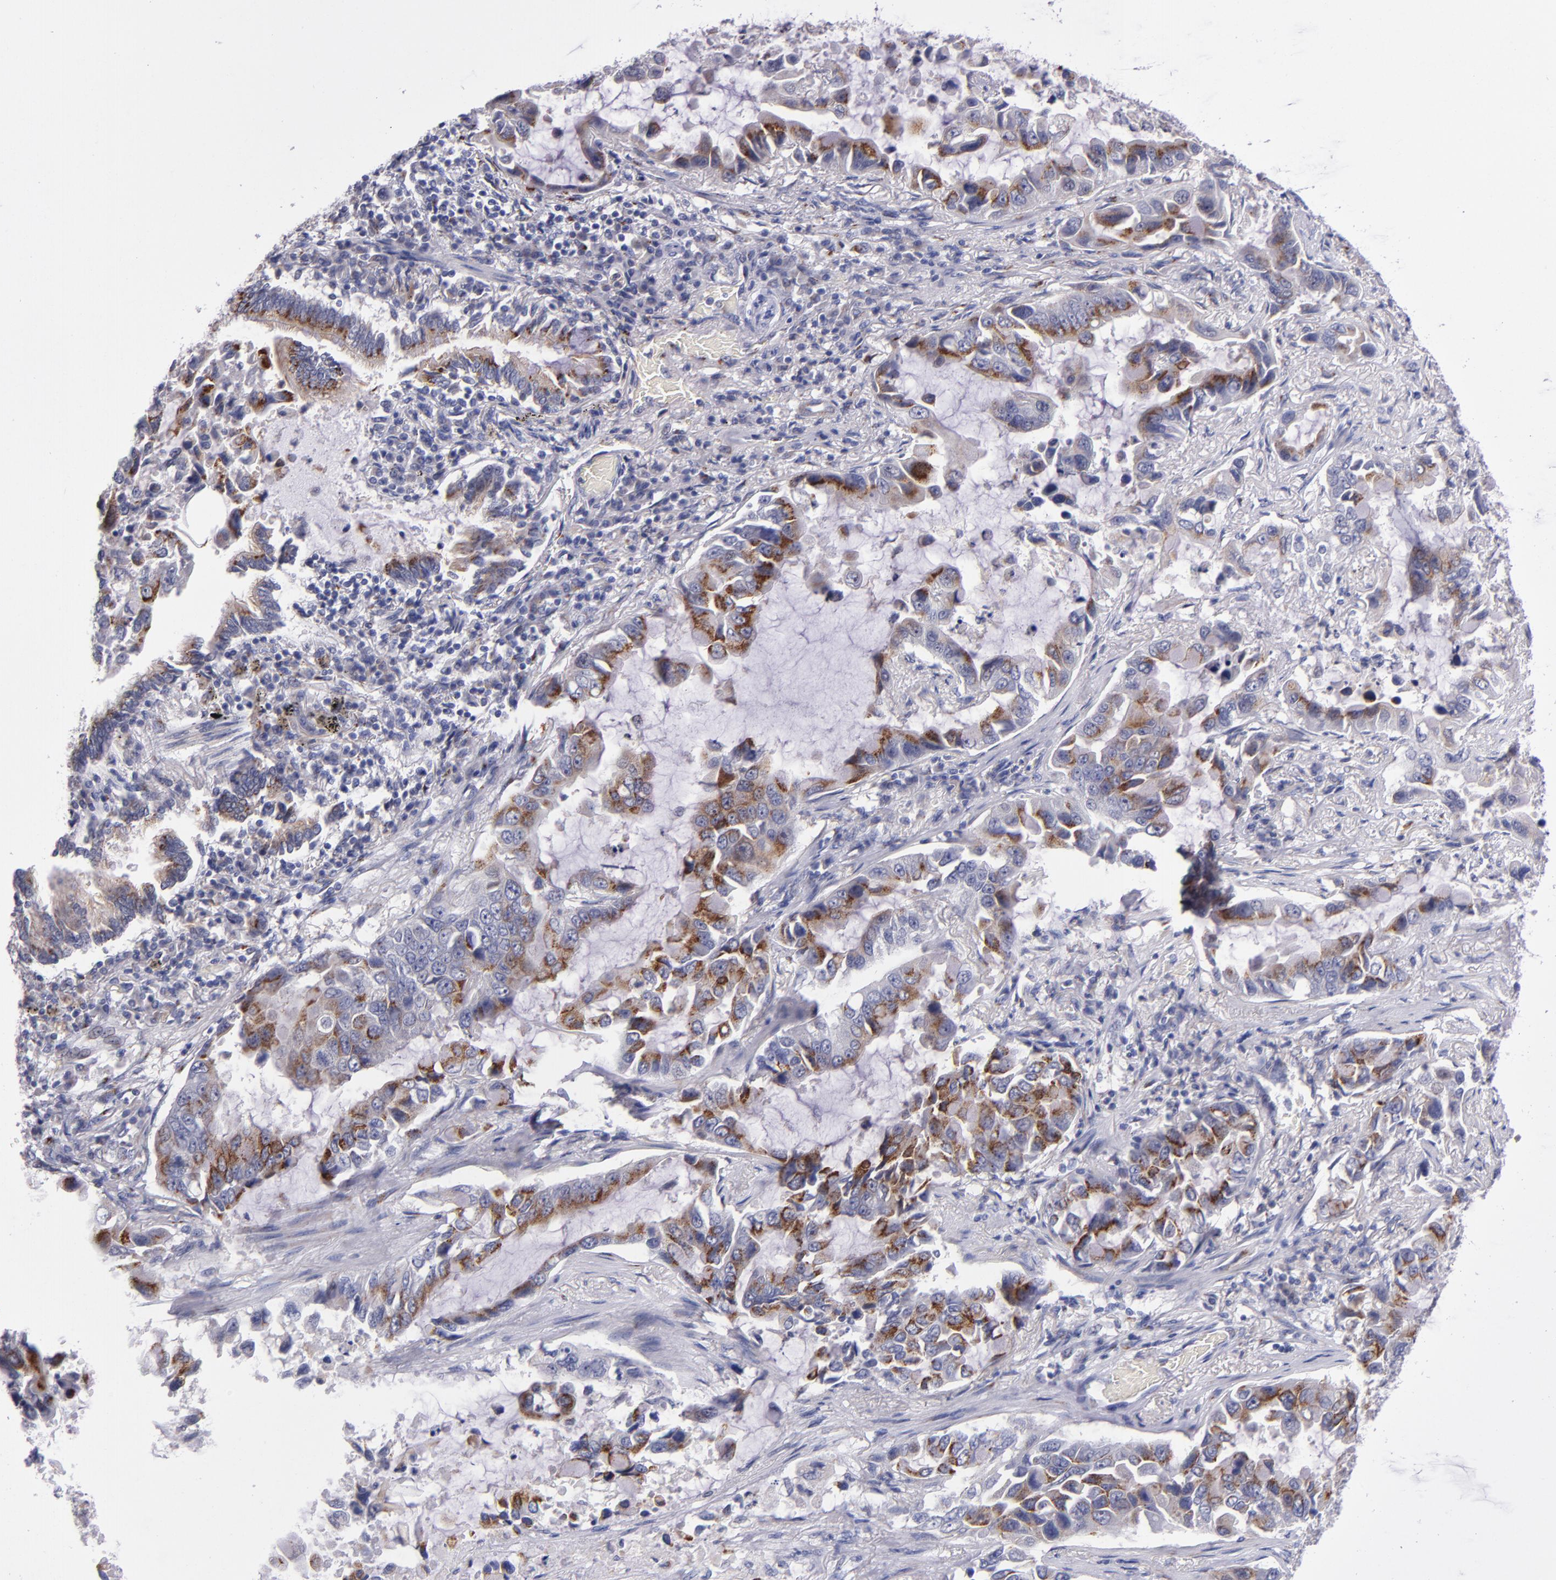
{"staining": {"intensity": "strong", "quantity": "25%-75%", "location": "cytoplasmic/membranous"}, "tissue": "lung cancer", "cell_type": "Tumor cells", "image_type": "cancer", "snomed": [{"axis": "morphology", "description": "Adenocarcinoma, NOS"}, {"axis": "topography", "description": "Lung"}], "caption": "Human lung cancer stained with a protein marker reveals strong staining in tumor cells.", "gene": "RAB41", "patient": {"sex": "male", "age": 64}}